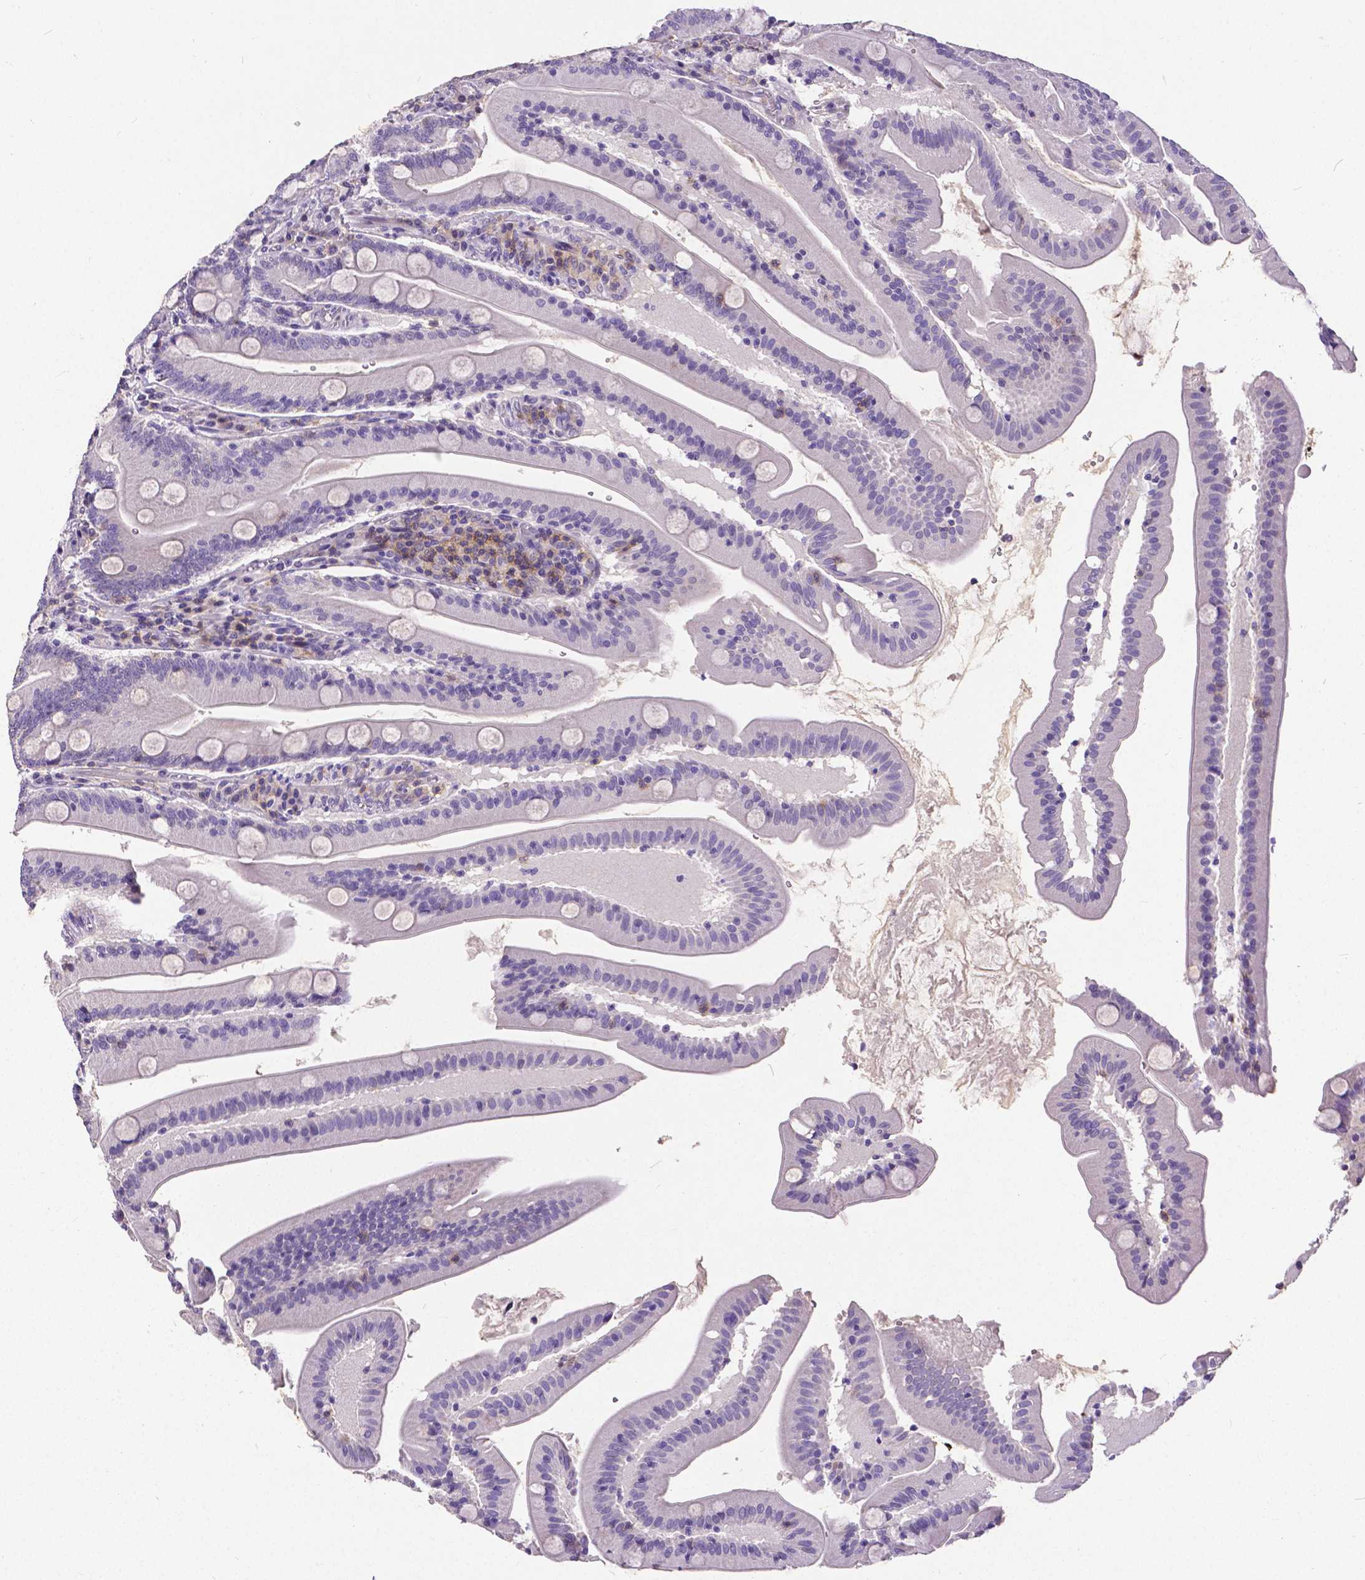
{"staining": {"intensity": "negative", "quantity": "none", "location": "none"}, "tissue": "small intestine", "cell_type": "Glandular cells", "image_type": "normal", "snomed": [{"axis": "morphology", "description": "Normal tissue, NOS"}, {"axis": "topography", "description": "Small intestine"}], "caption": "This micrograph is of benign small intestine stained with IHC to label a protein in brown with the nuclei are counter-stained blue. There is no staining in glandular cells.", "gene": "CD4", "patient": {"sex": "male", "age": 37}}